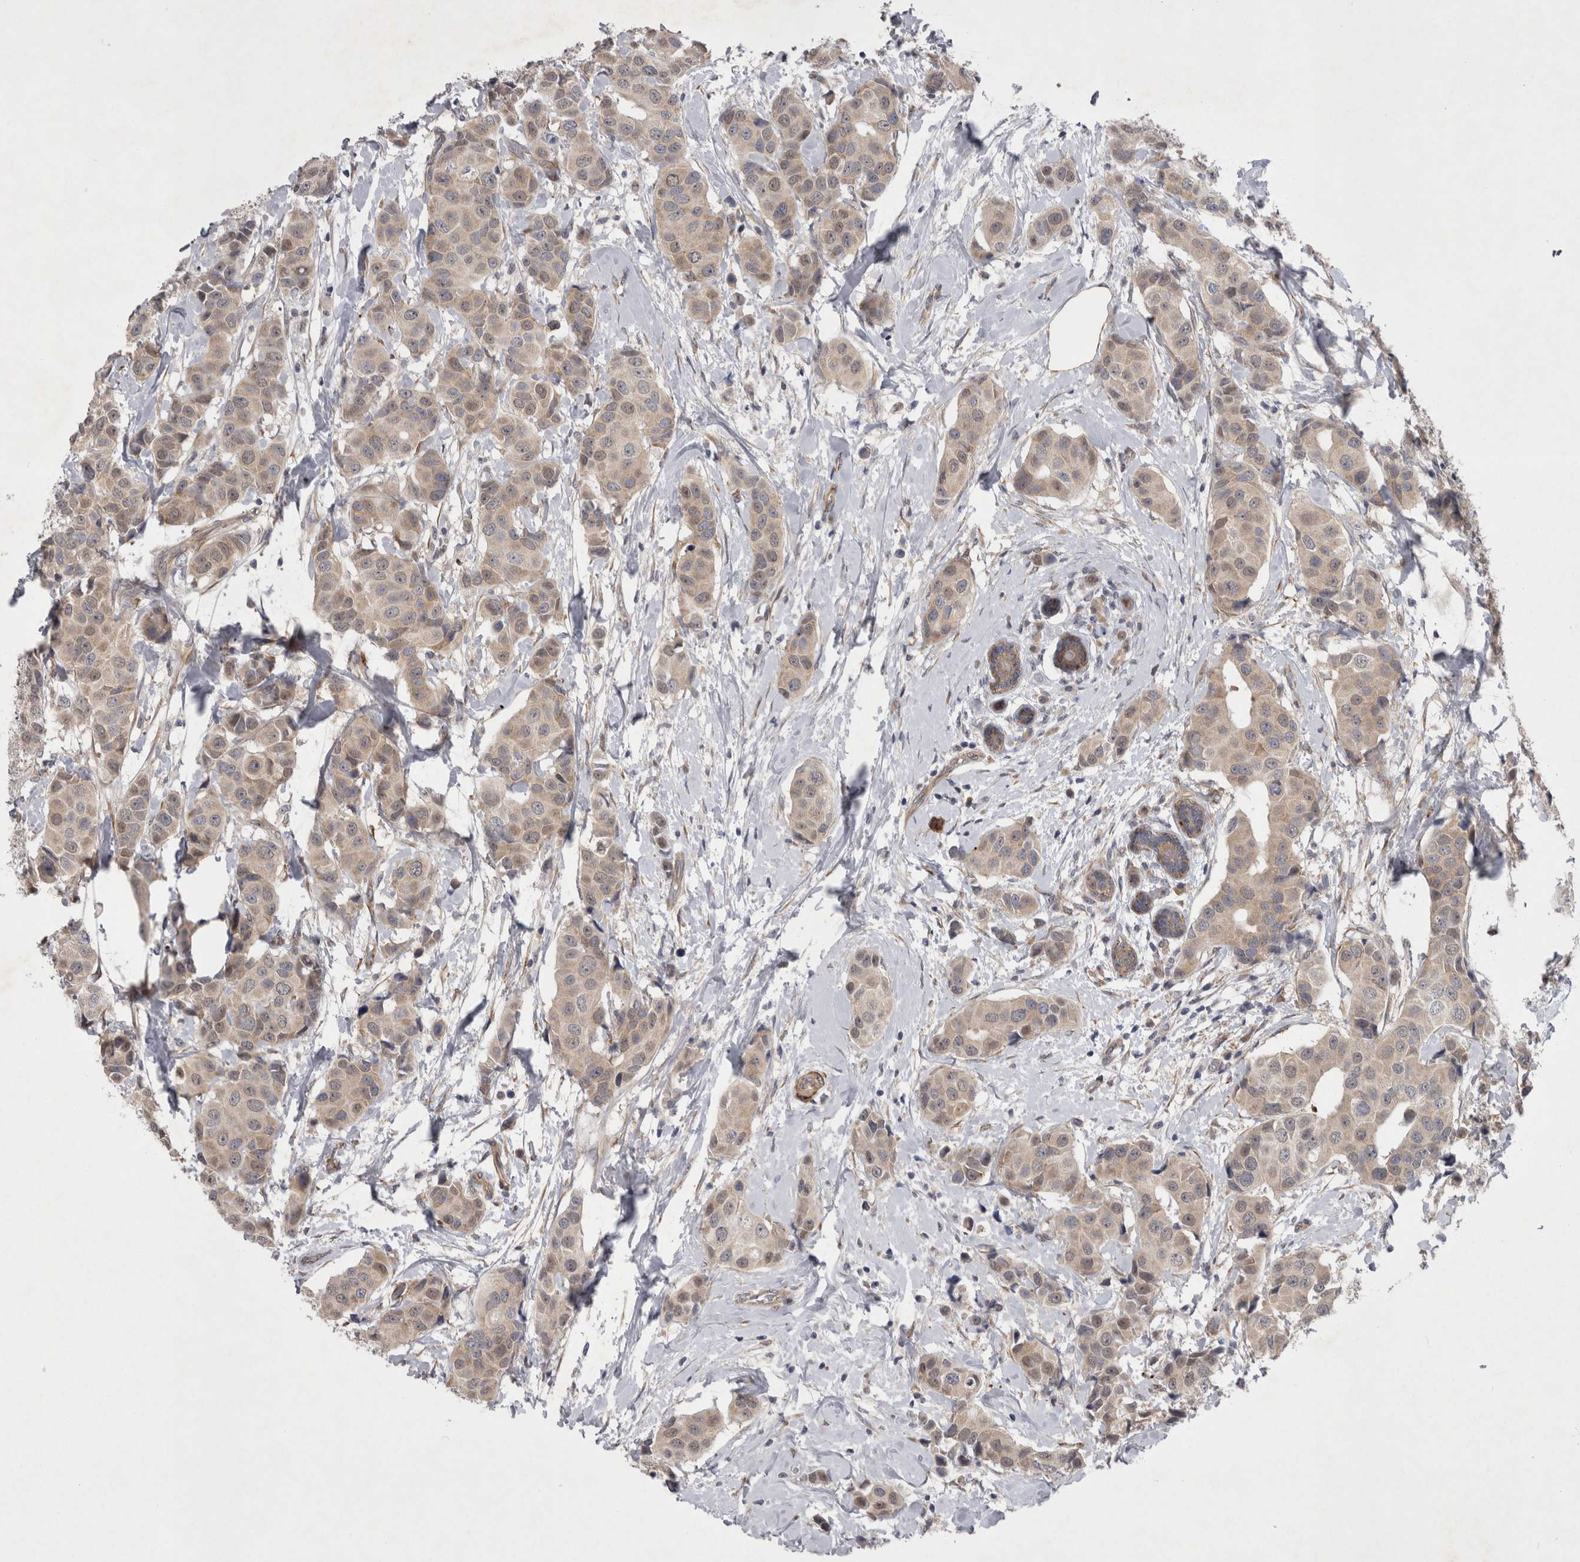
{"staining": {"intensity": "weak", "quantity": ">75%", "location": "cytoplasmic/membranous"}, "tissue": "breast cancer", "cell_type": "Tumor cells", "image_type": "cancer", "snomed": [{"axis": "morphology", "description": "Normal tissue, NOS"}, {"axis": "morphology", "description": "Duct carcinoma"}, {"axis": "topography", "description": "Breast"}], "caption": "Immunohistochemistry (IHC) photomicrograph of human breast cancer (intraductal carcinoma) stained for a protein (brown), which demonstrates low levels of weak cytoplasmic/membranous expression in approximately >75% of tumor cells.", "gene": "DDX6", "patient": {"sex": "female", "age": 39}}